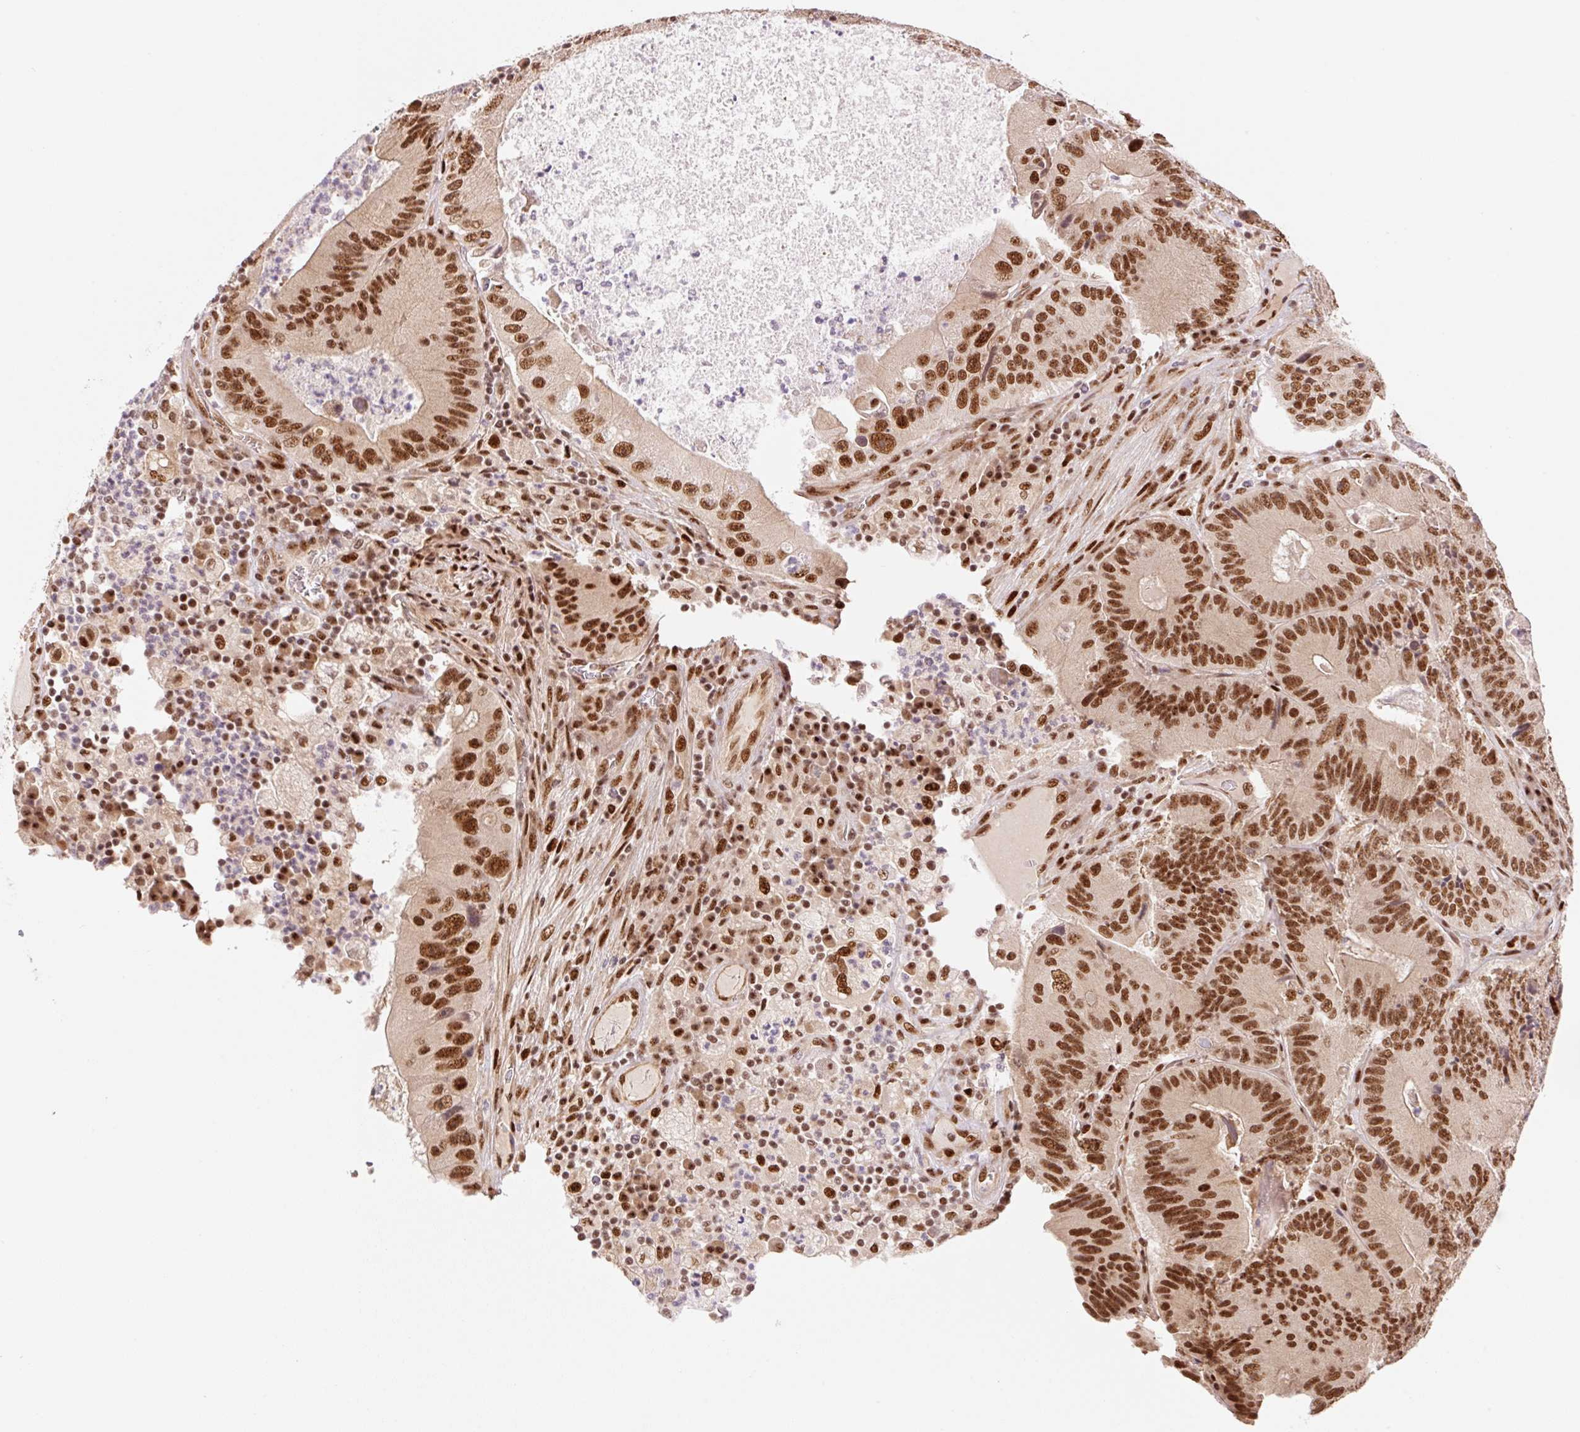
{"staining": {"intensity": "strong", "quantity": ">75%", "location": "nuclear"}, "tissue": "colorectal cancer", "cell_type": "Tumor cells", "image_type": "cancer", "snomed": [{"axis": "morphology", "description": "Adenocarcinoma, NOS"}, {"axis": "topography", "description": "Colon"}], "caption": "DAB (3,3'-diaminobenzidine) immunohistochemical staining of colorectal cancer (adenocarcinoma) demonstrates strong nuclear protein expression in about >75% of tumor cells. (DAB (3,3'-diaminobenzidine) IHC with brightfield microscopy, high magnification).", "gene": "INTS8", "patient": {"sex": "female", "age": 86}}